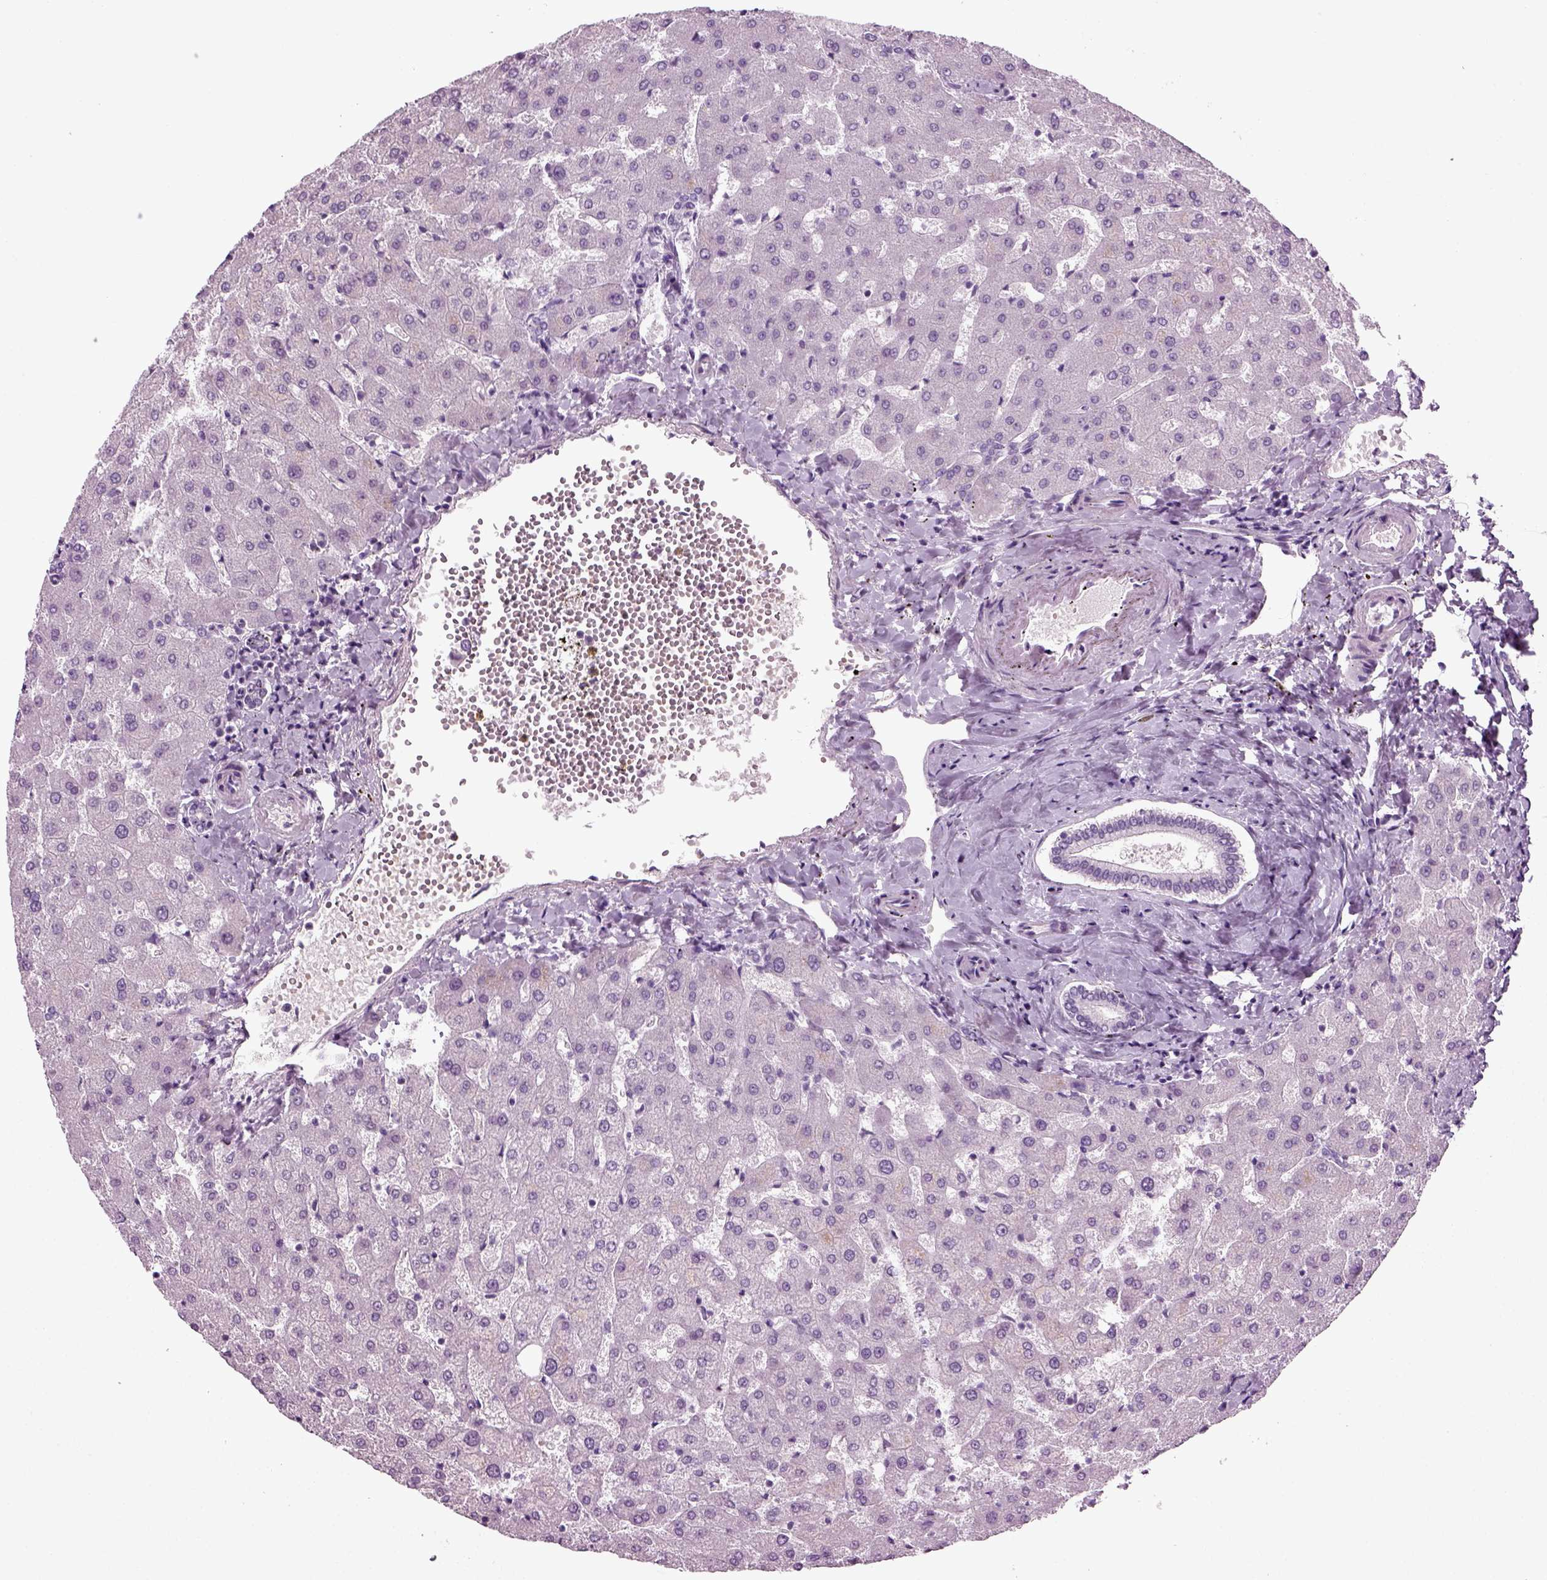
{"staining": {"intensity": "negative", "quantity": "none", "location": "none"}, "tissue": "liver", "cell_type": "Cholangiocytes", "image_type": "normal", "snomed": [{"axis": "morphology", "description": "Normal tissue, NOS"}, {"axis": "topography", "description": "Liver"}], "caption": "Cholangiocytes are negative for brown protein staining in benign liver. (Brightfield microscopy of DAB immunohistochemistry (IHC) at high magnification).", "gene": "ZC2HC1C", "patient": {"sex": "female", "age": 50}}